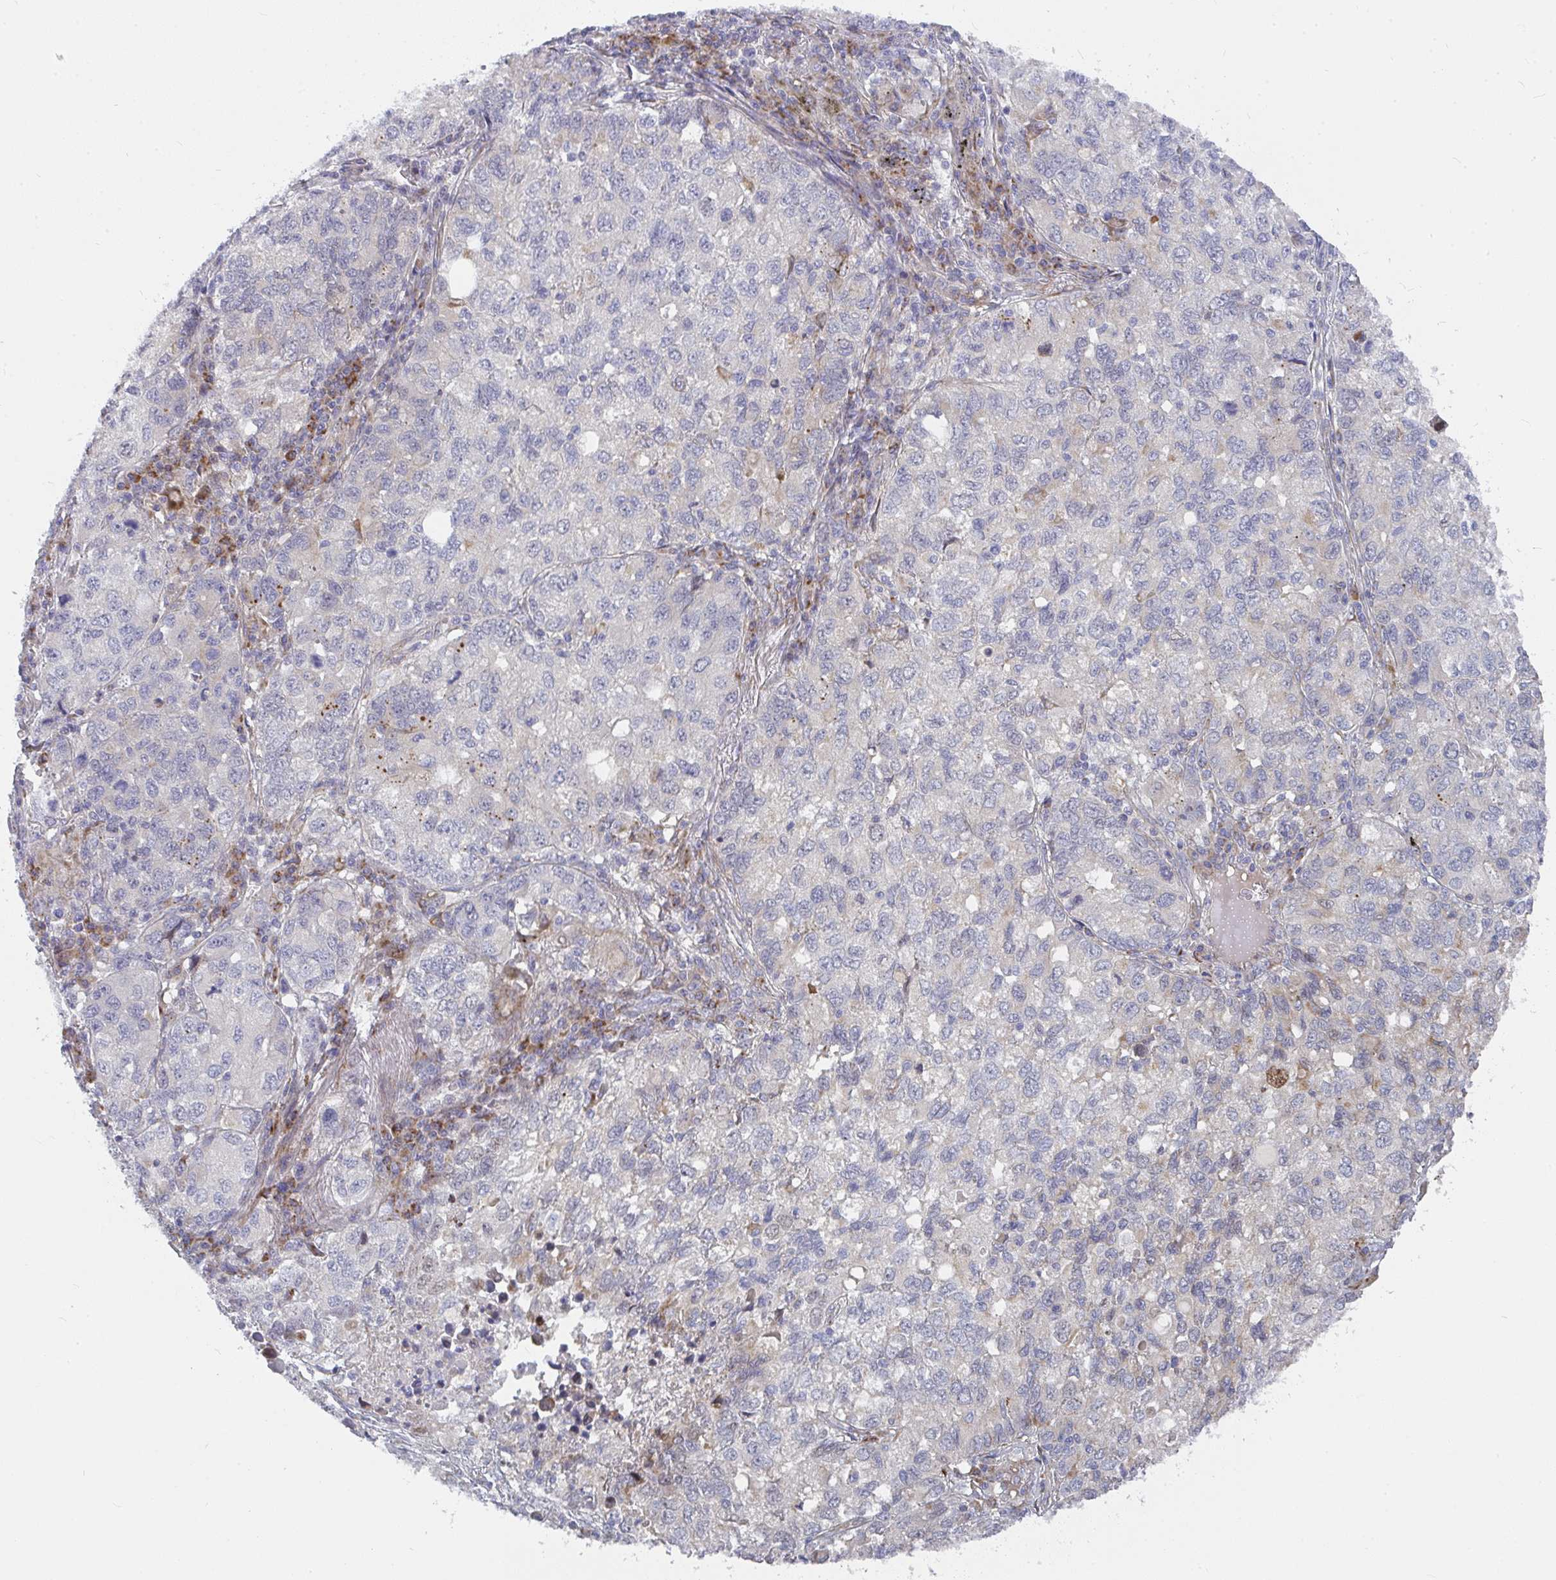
{"staining": {"intensity": "negative", "quantity": "none", "location": "none"}, "tissue": "lung cancer", "cell_type": "Tumor cells", "image_type": "cancer", "snomed": [{"axis": "morphology", "description": "Normal morphology"}, {"axis": "morphology", "description": "Adenocarcinoma, NOS"}, {"axis": "topography", "description": "Lymph node"}, {"axis": "topography", "description": "Lung"}], "caption": "Immunohistochemistry micrograph of neoplastic tissue: lung adenocarcinoma stained with DAB (3,3'-diaminobenzidine) shows no significant protein expression in tumor cells.", "gene": "RHEBL1", "patient": {"sex": "female", "age": 51}}